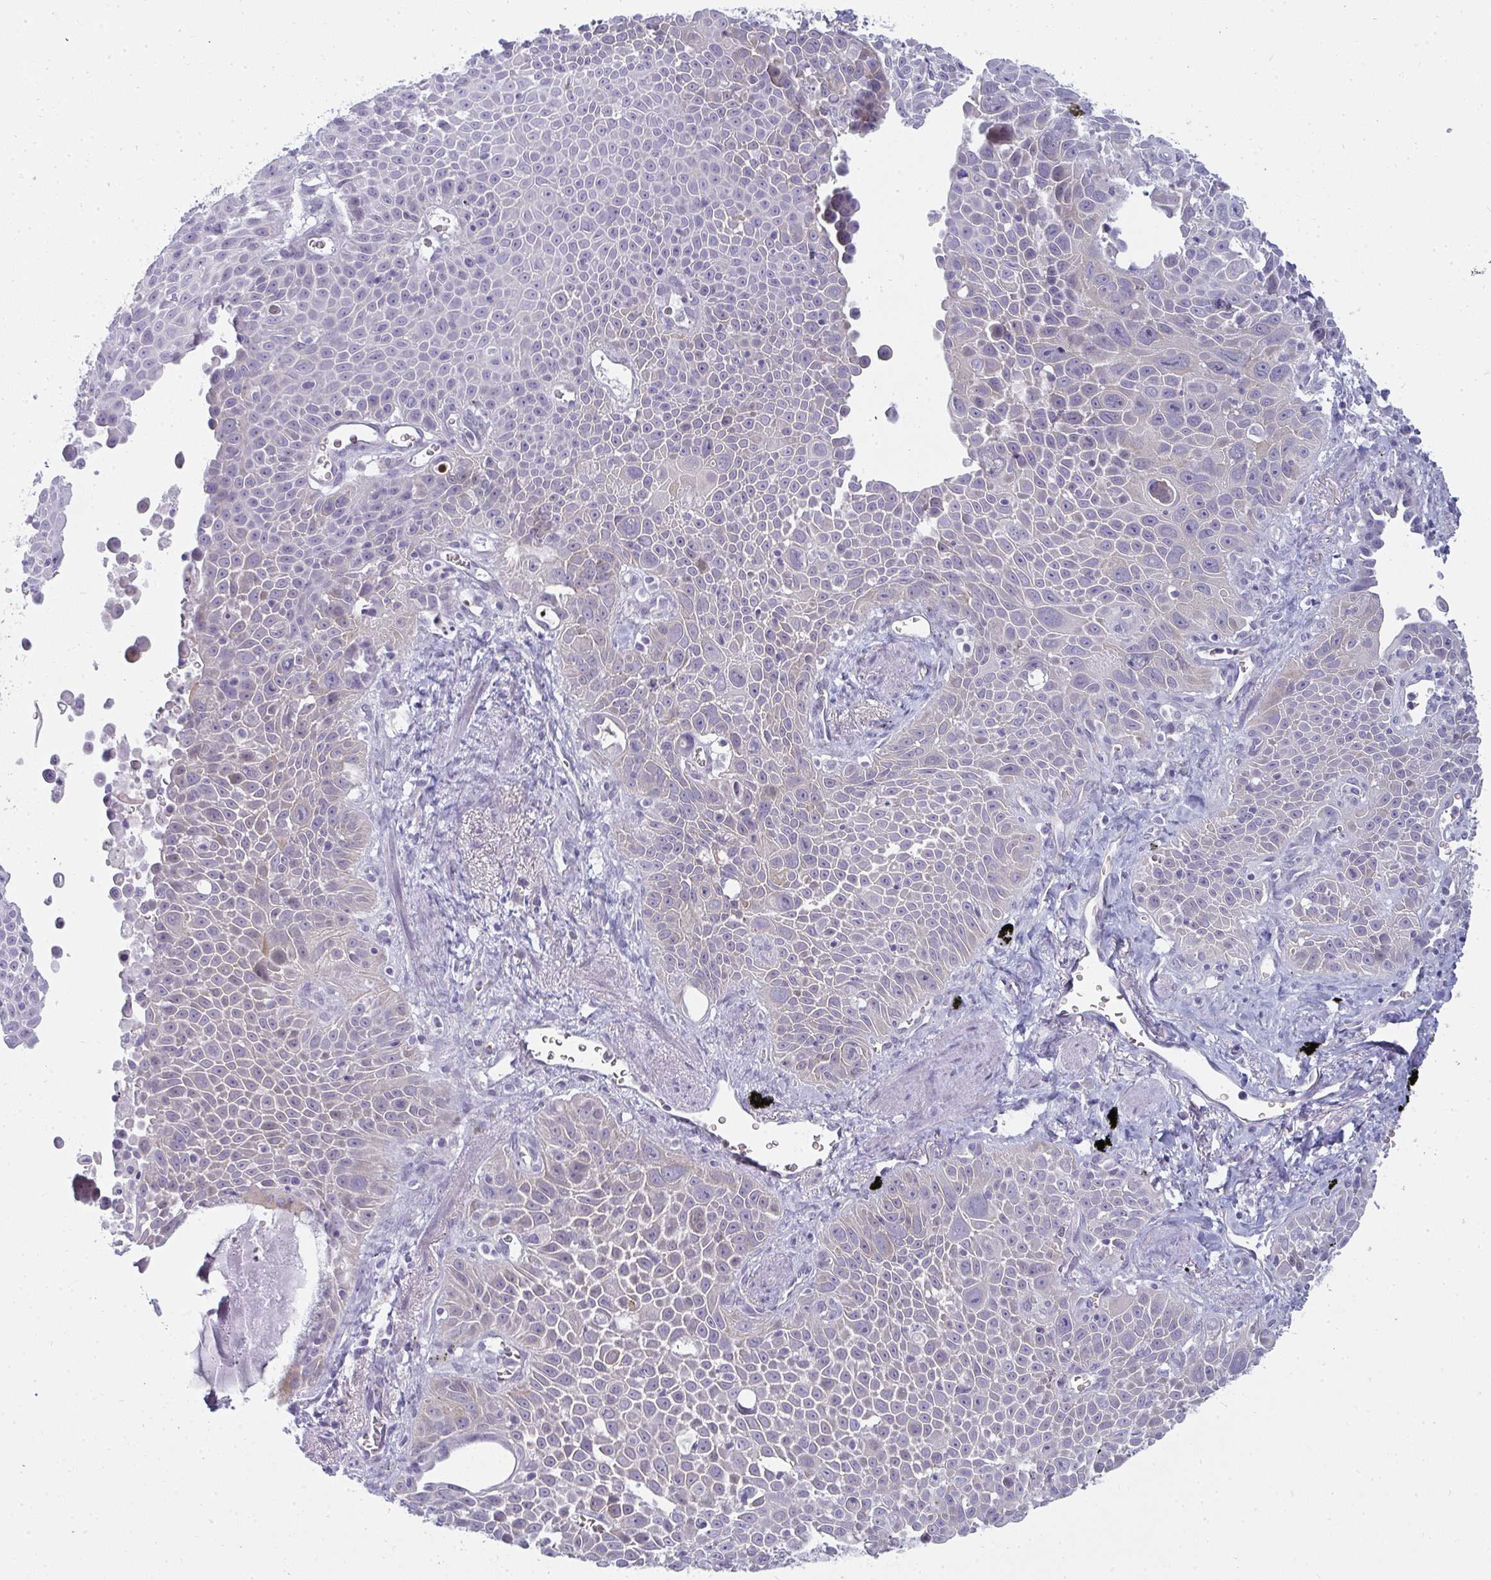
{"staining": {"intensity": "negative", "quantity": "none", "location": "none"}, "tissue": "lung cancer", "cell_type": "Tumor cells", "image_type": "cancer", "snomed": [{"axis": "morphology", "description": "Squamous cell carcinoma, NOS"}, {"axis": "morphology", "description": "Squamous cell carcinoma, metastatic, NOS"}, {"axis": "topography", "description": "Lymph node"}, {"axis": "topography", "description": "Lung"}], "caption": "IHC of metastatic squamous cell carcinoma (lung) shows no expression in tumor cells.", "gene": "SHB", "patient": {"sex": "female", "age": 62}}